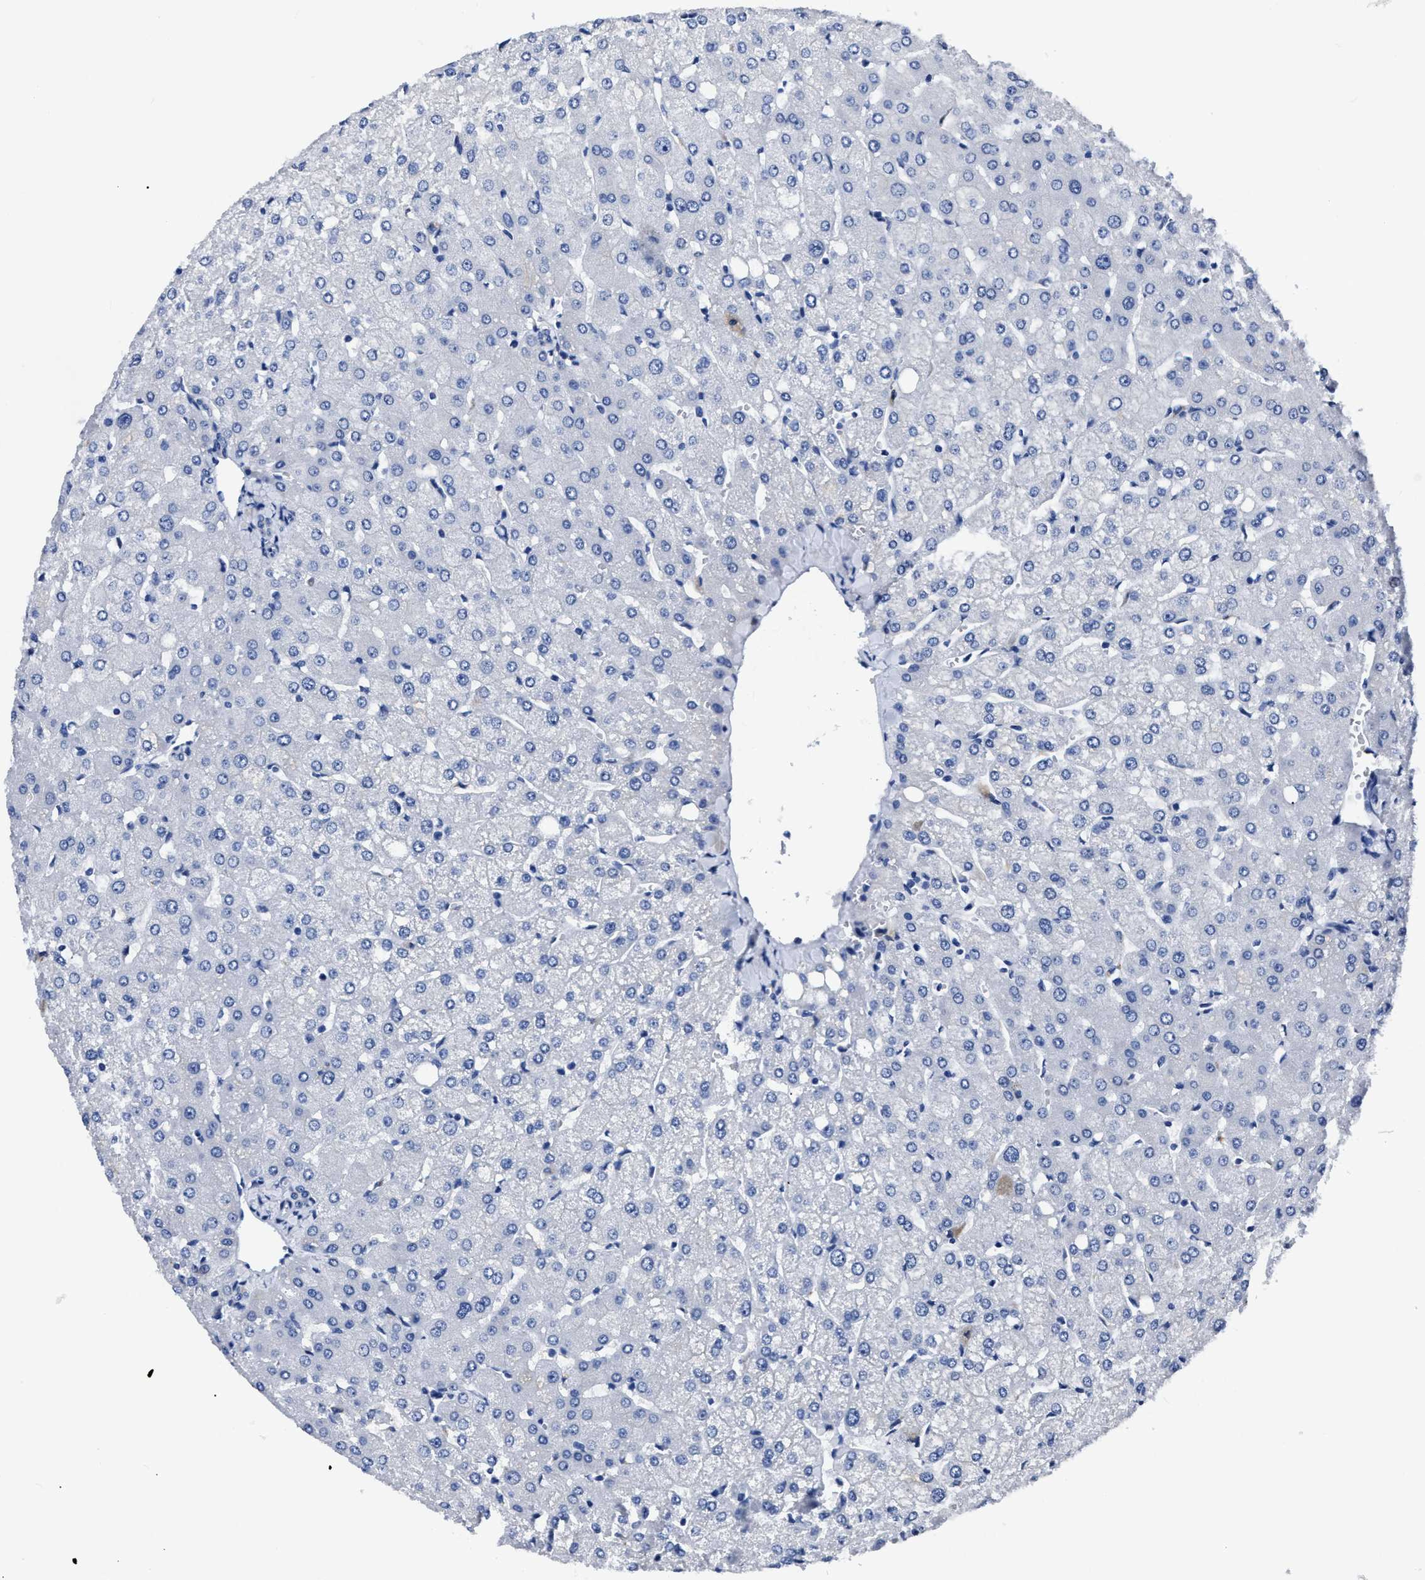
{"staining": {"intensity": "negative", "quantity": "none", "location": "none"}, "tissue": "liver", "cell_type": "Cholangiocytes", "image_type": "normal", "snomed": [{"axis": "morphology", "description": "Normal tissue, NOS"}, {"axis": "topography", "description": "Liver"}], "caption": "Immunohistochemistry histopathology image of benign human liver stained for a protein (brown), which reveals no staining in cholangiocytes. The staining is performed using DAB (3,3'-diaminobenzidine) brown chromogen with nuclei counter-stained in using hematoxylin.", "gene": "MOV10L1", "patient": {"sex": "female", "age": 54}}